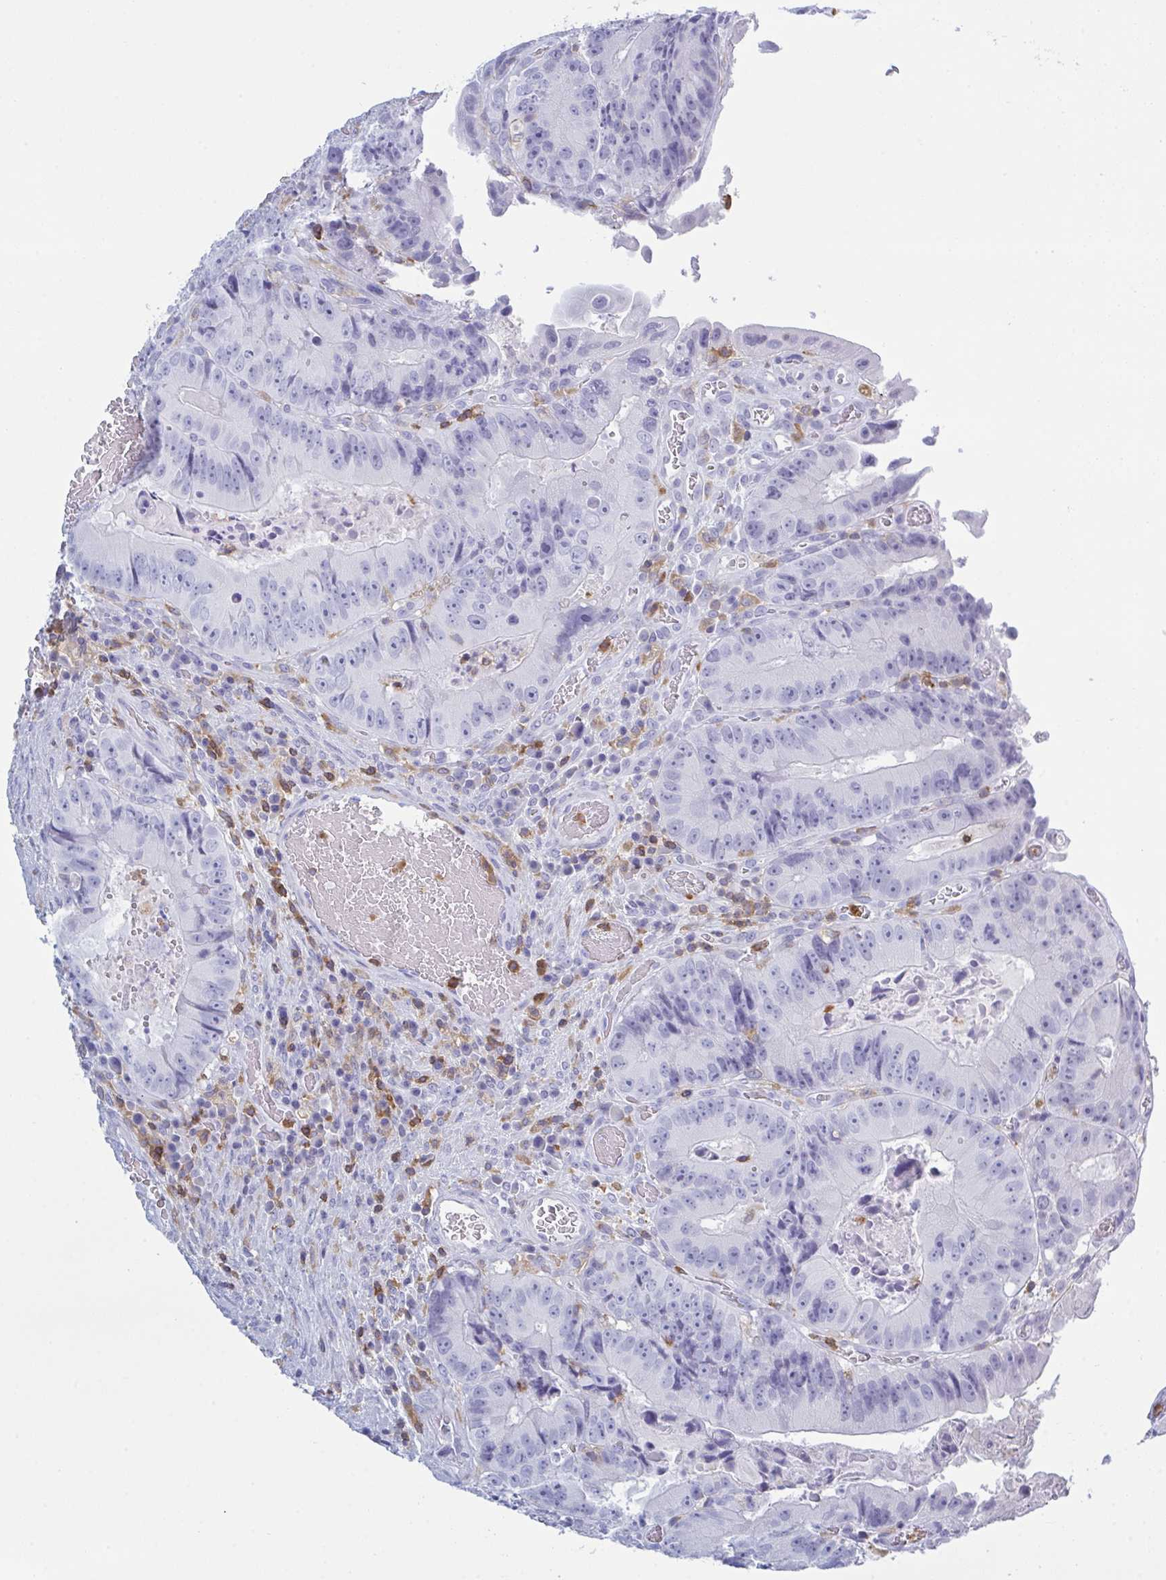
{"staining": {"intensity": "negative", "quantity": "none", "location": "none"}, "tissue": "colorectal cancer", "cell_type": "Tumor cells", "image_type": "cancer", "snomed": [{"axis": "morphology", "description": "Adenocarcinoma, NOS"}, {"axis": "topography", "description": "Colon"}], "caption": "An immunohistochemistry (IHC) histopathology image of adenocarcinoma (colorectal) is shown. There is no staining in tumor cells of adenocarcinoma (colorectal).", "gene": "MYO1F", "patient": {"sex": "female", "age": 86}}